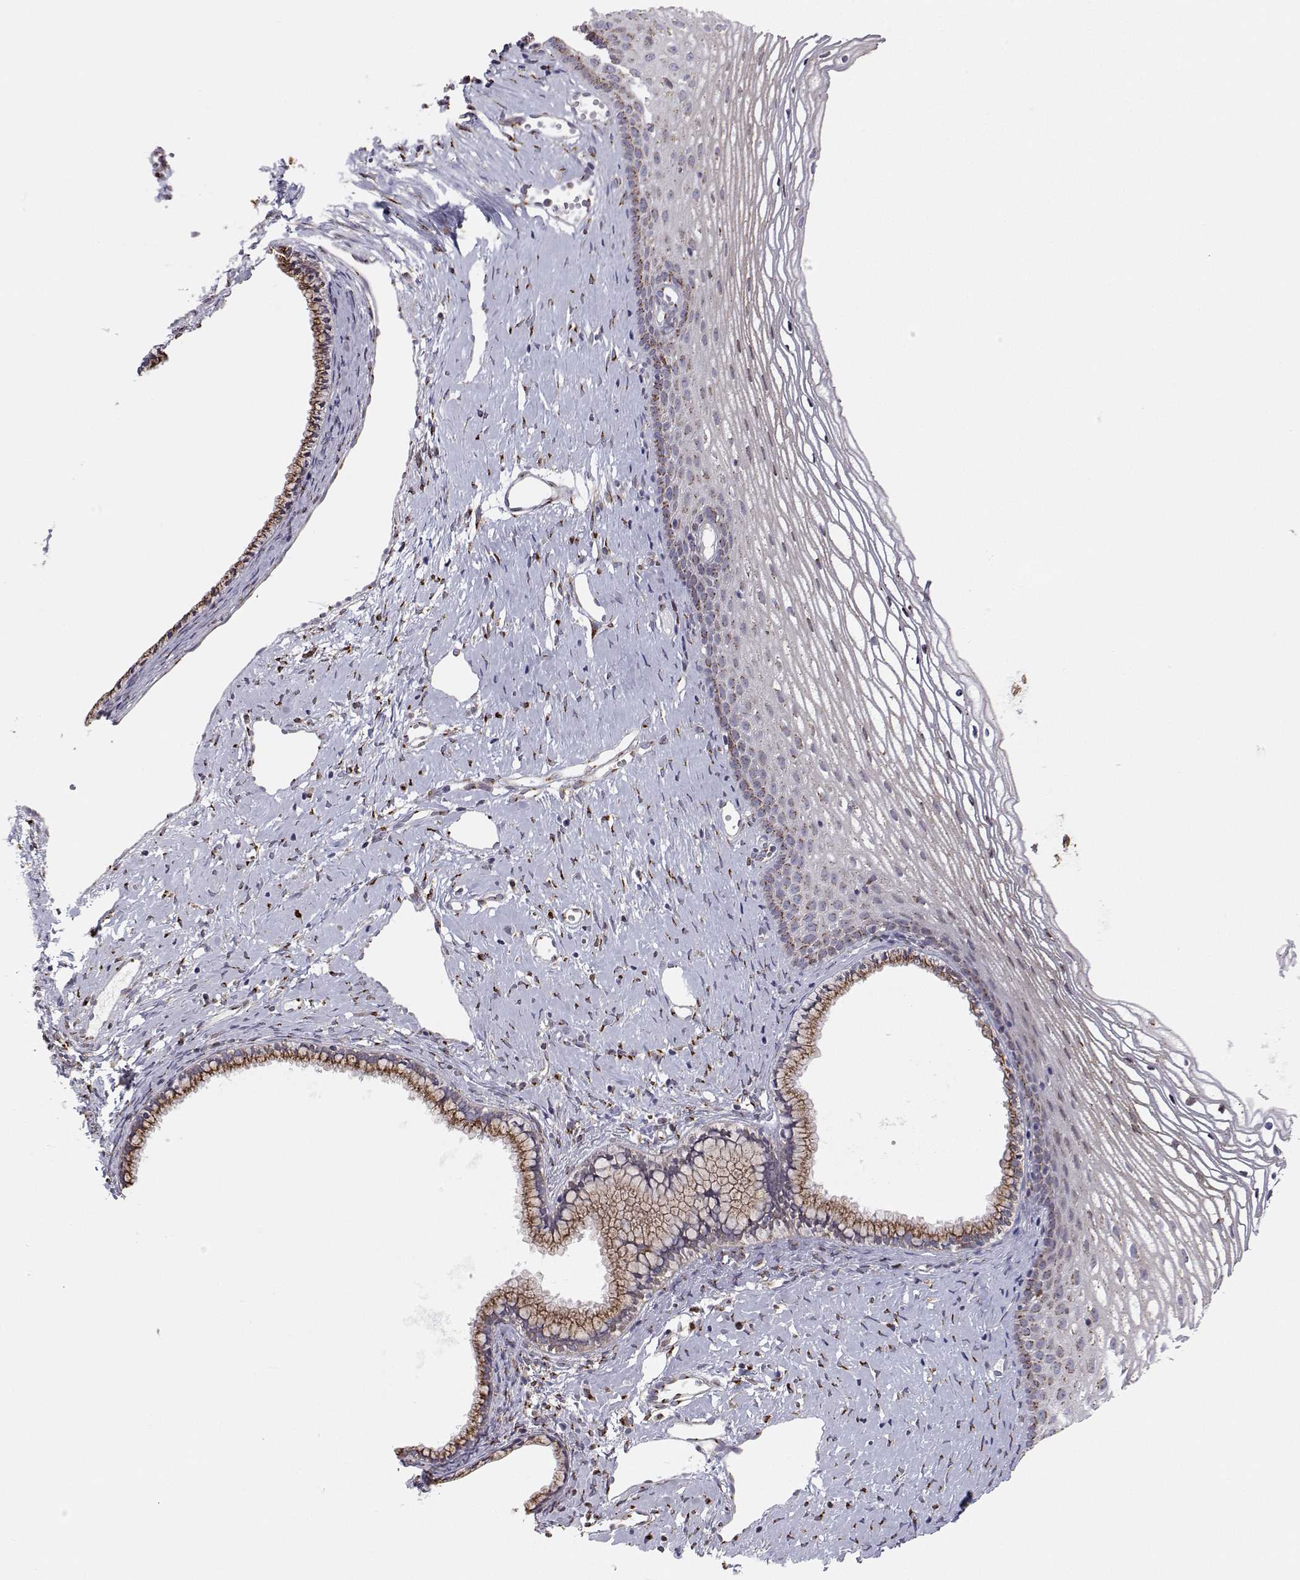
{"staining": {"intensity": "moderate", "quantity": ">75%", "location": "cytoplasmic/membranous"}, "tissue": "cervix", "cell_type": "Glandular cells", "image_type": "normal", "snomed": [{"axis": "morphology", "description": "Normal tissue, NOS"}, {"axis": "topography", "description": "Cervix"}], "caption": "Protein expression analysis of benign cervix reveals moderate cytoplasmic/membranous staining in approximately >75% of glandular cells.", "gene": "STARD13", "patient": {"sex": "female", "age": 40}}